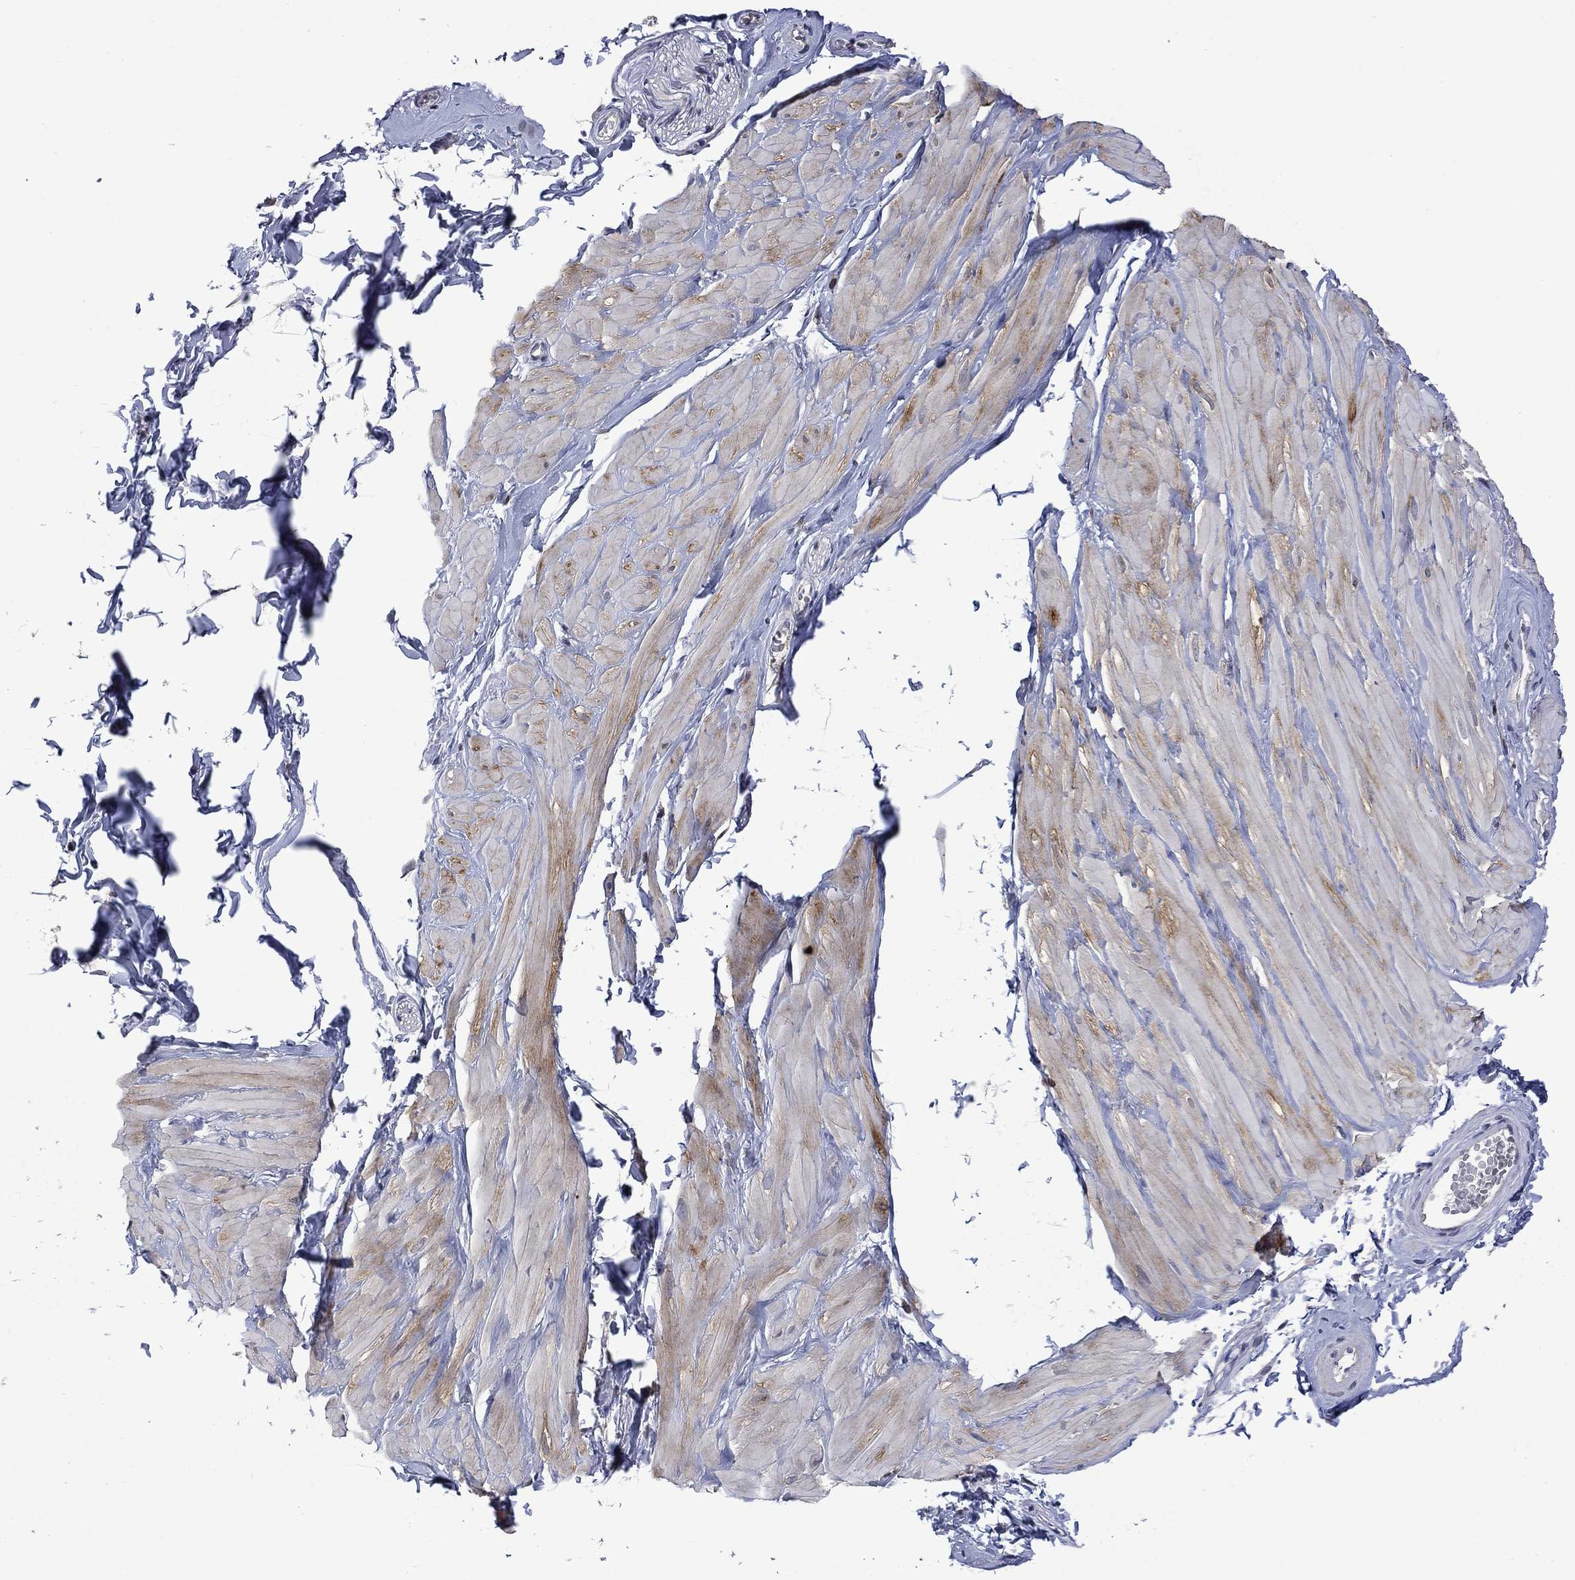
{"staining": {"intensity": "negative", "quantity": "none", "location": "none"}, "tissue": "soft tissue", "cell_type": "Fibroblasts", "image_type": "normal", "snomed": [{"axis": "morphology", "description": "Normal tissue, NOS"}, {"axis": "topography", "description": "Smooth muscle"}, {"axis": "topography", "description": "Peripheral nerve tissue"}], "caption": "This photomicrograph is of unremarkable soft tissue stained with immunohistochemistry to label a protein in brown with the nuclei are counter-stained blue. There is no staining in fibroblasts.", "gene": "PHKA1", "patient": {"sex": "male", "age": 22}}